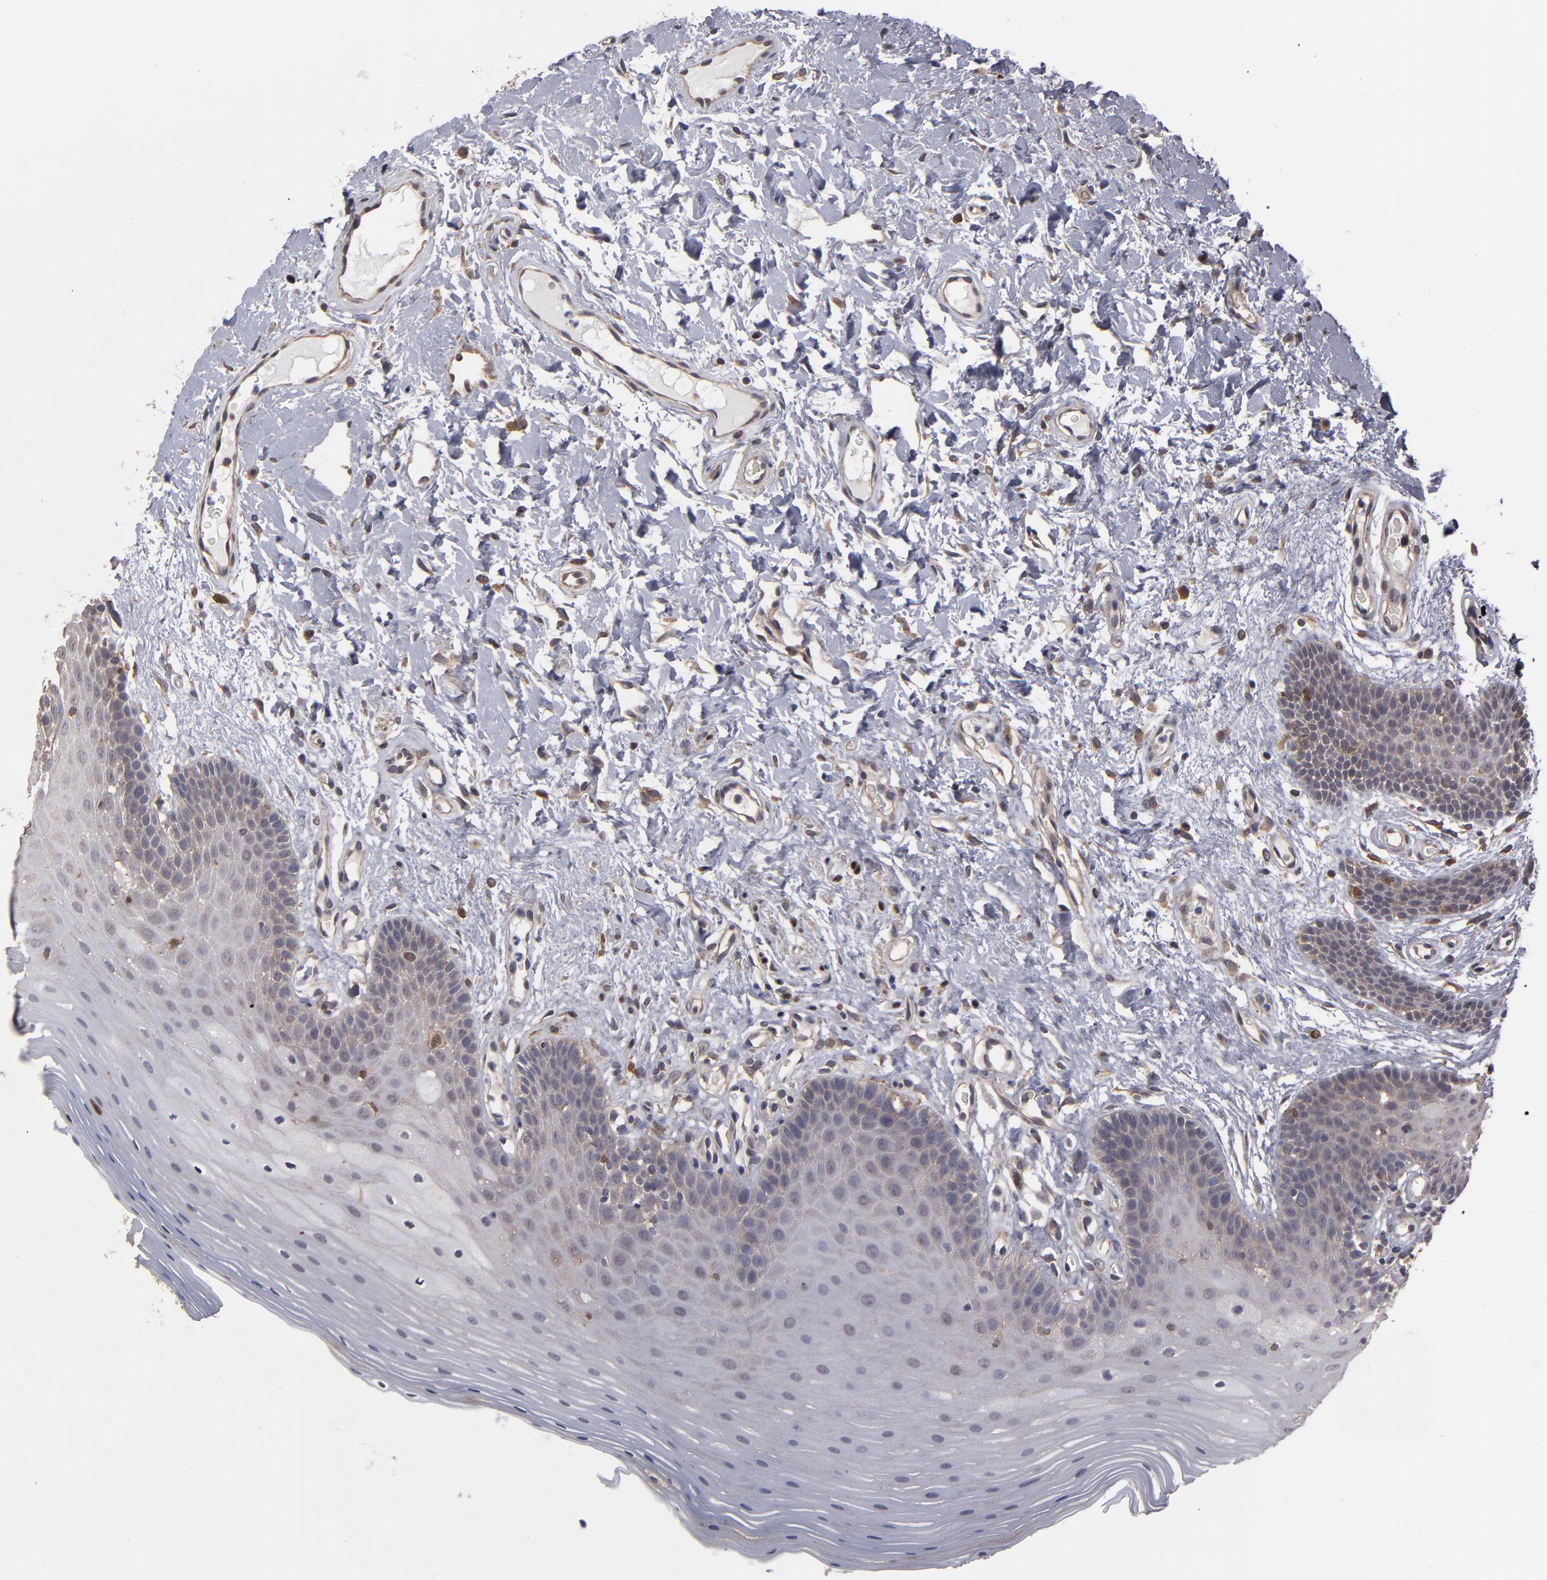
{"staining": {"intensity": "weak", "quantity": "25%-75%", "location": "cytoplasmic/membranous"}, "tissue": "oral mucosa", "cell_type": "Squamous epithelial cells", "image_type": "normal", "snomed": [{"axis": "morphology", "description": "Normal tissue, NOS"}, {"axis": "morphology", "description": "Squamous cell carcinoma, NOS"}, {"axis": "topography", "description": "Skeletal muscle"}, {"axis": "topography", "description": "Oral tissue"}, {"axis": "topography", "description": "Head-Neck"}], "caption": "Weak cytoplasmic/membranous protein staining is appreciated in approximately 25%-75% of squamous epithelial cells in oral mucosa. (DAB (3,3'-diaminobenzidine) IHC, brown staining for protein, blue staining for nuclei).", "gene": "NDRG2", "patient": {"sex": "male", "age": 71}}